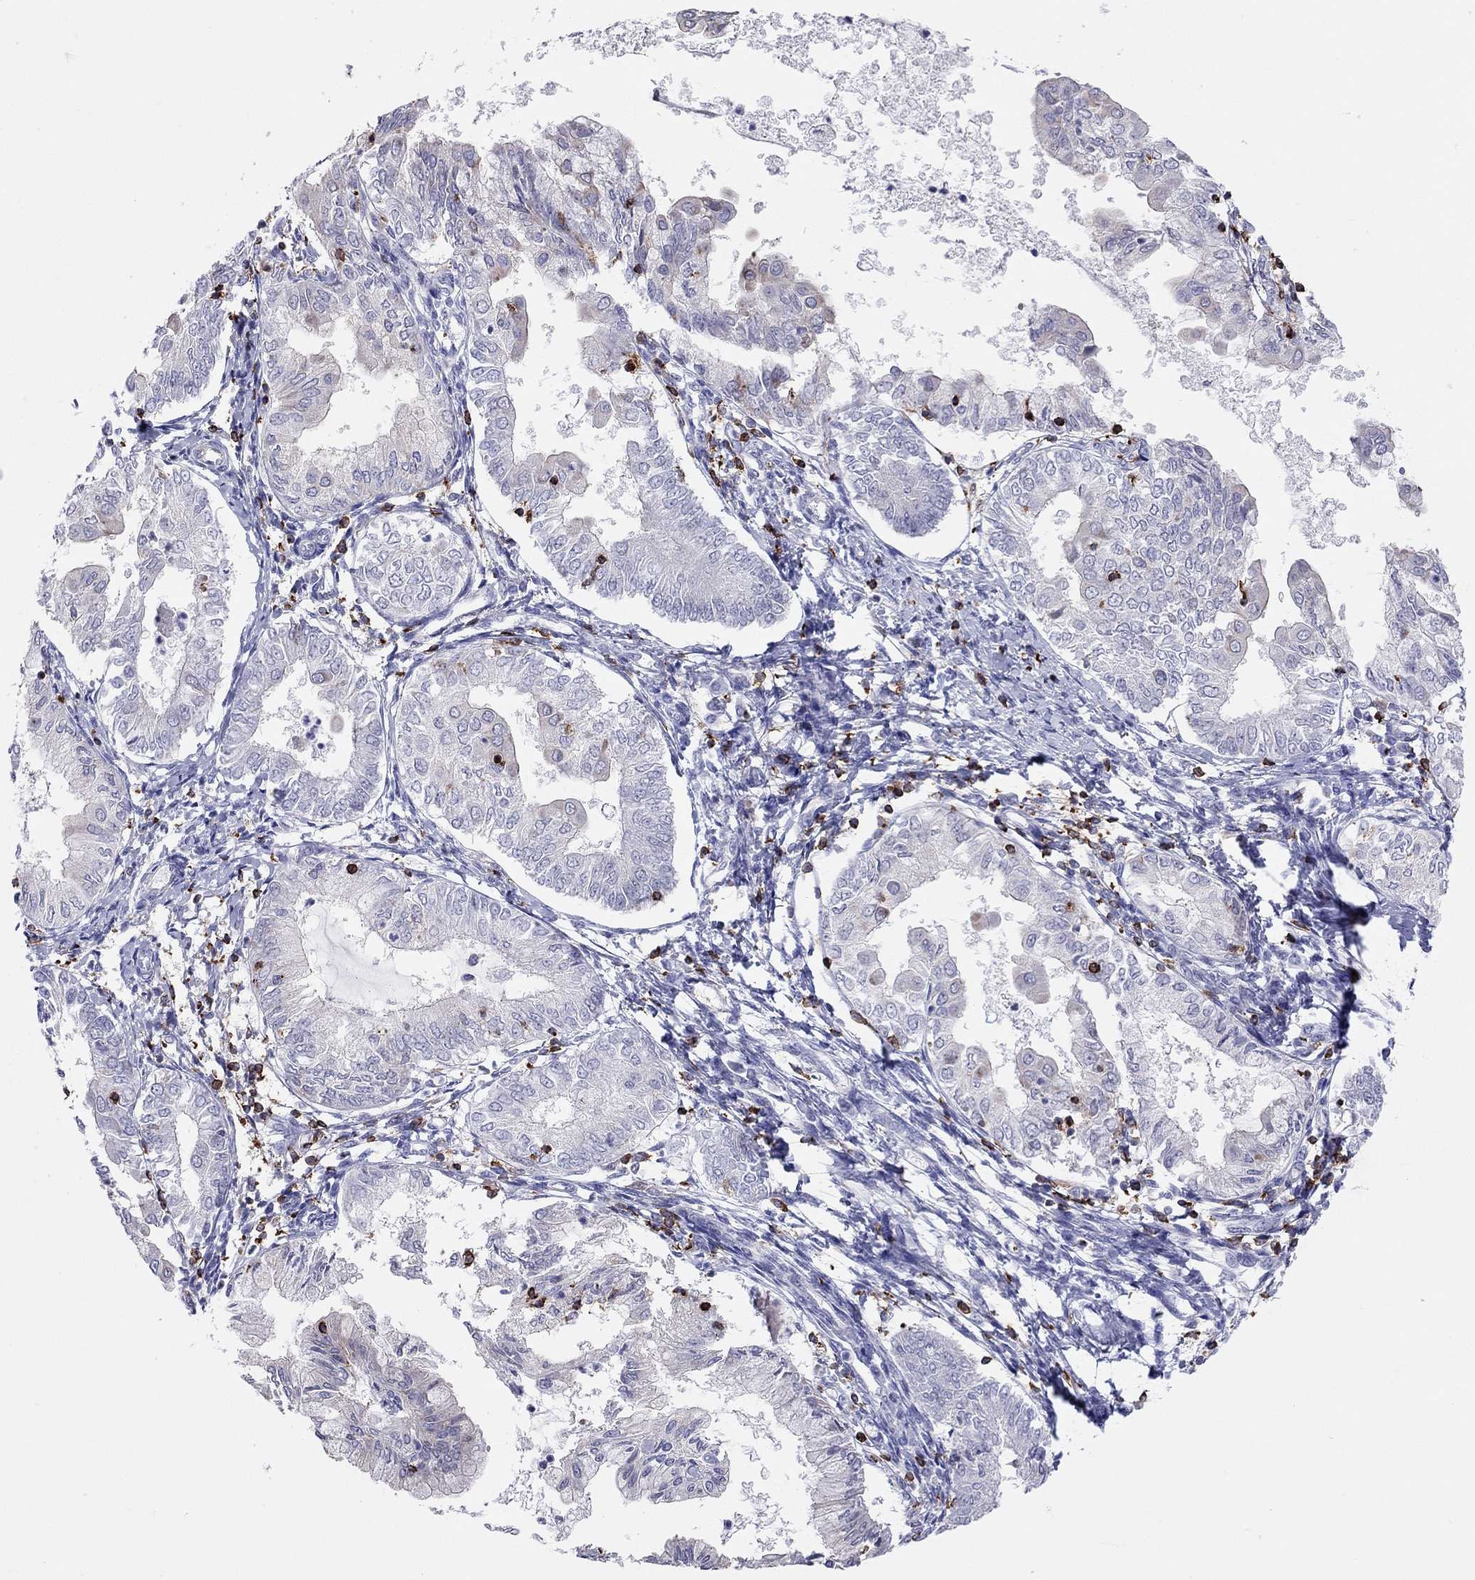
{"staining": {"intensity": "negative", "quantity": "none", "location": "none"}, "tissue": "endometrial cancer", "cell_type": "Tumor cells", "image_type": "cancer", "snomed": [{"axis": "morphology", "description": "Adenocarcinoma, NOS"}, {"axis": "topography", "description": "Endometrium"}], "caption": "High magnification brightfield microscopy of endometrial cancer stained with DAB (3,3'-diaminobenzidine) (brown) and counterstained with hematoxylin (blue): tumor cells show no significant expression.", "gene": "MND1", "patient": {"sex": "female", "age": 68}}